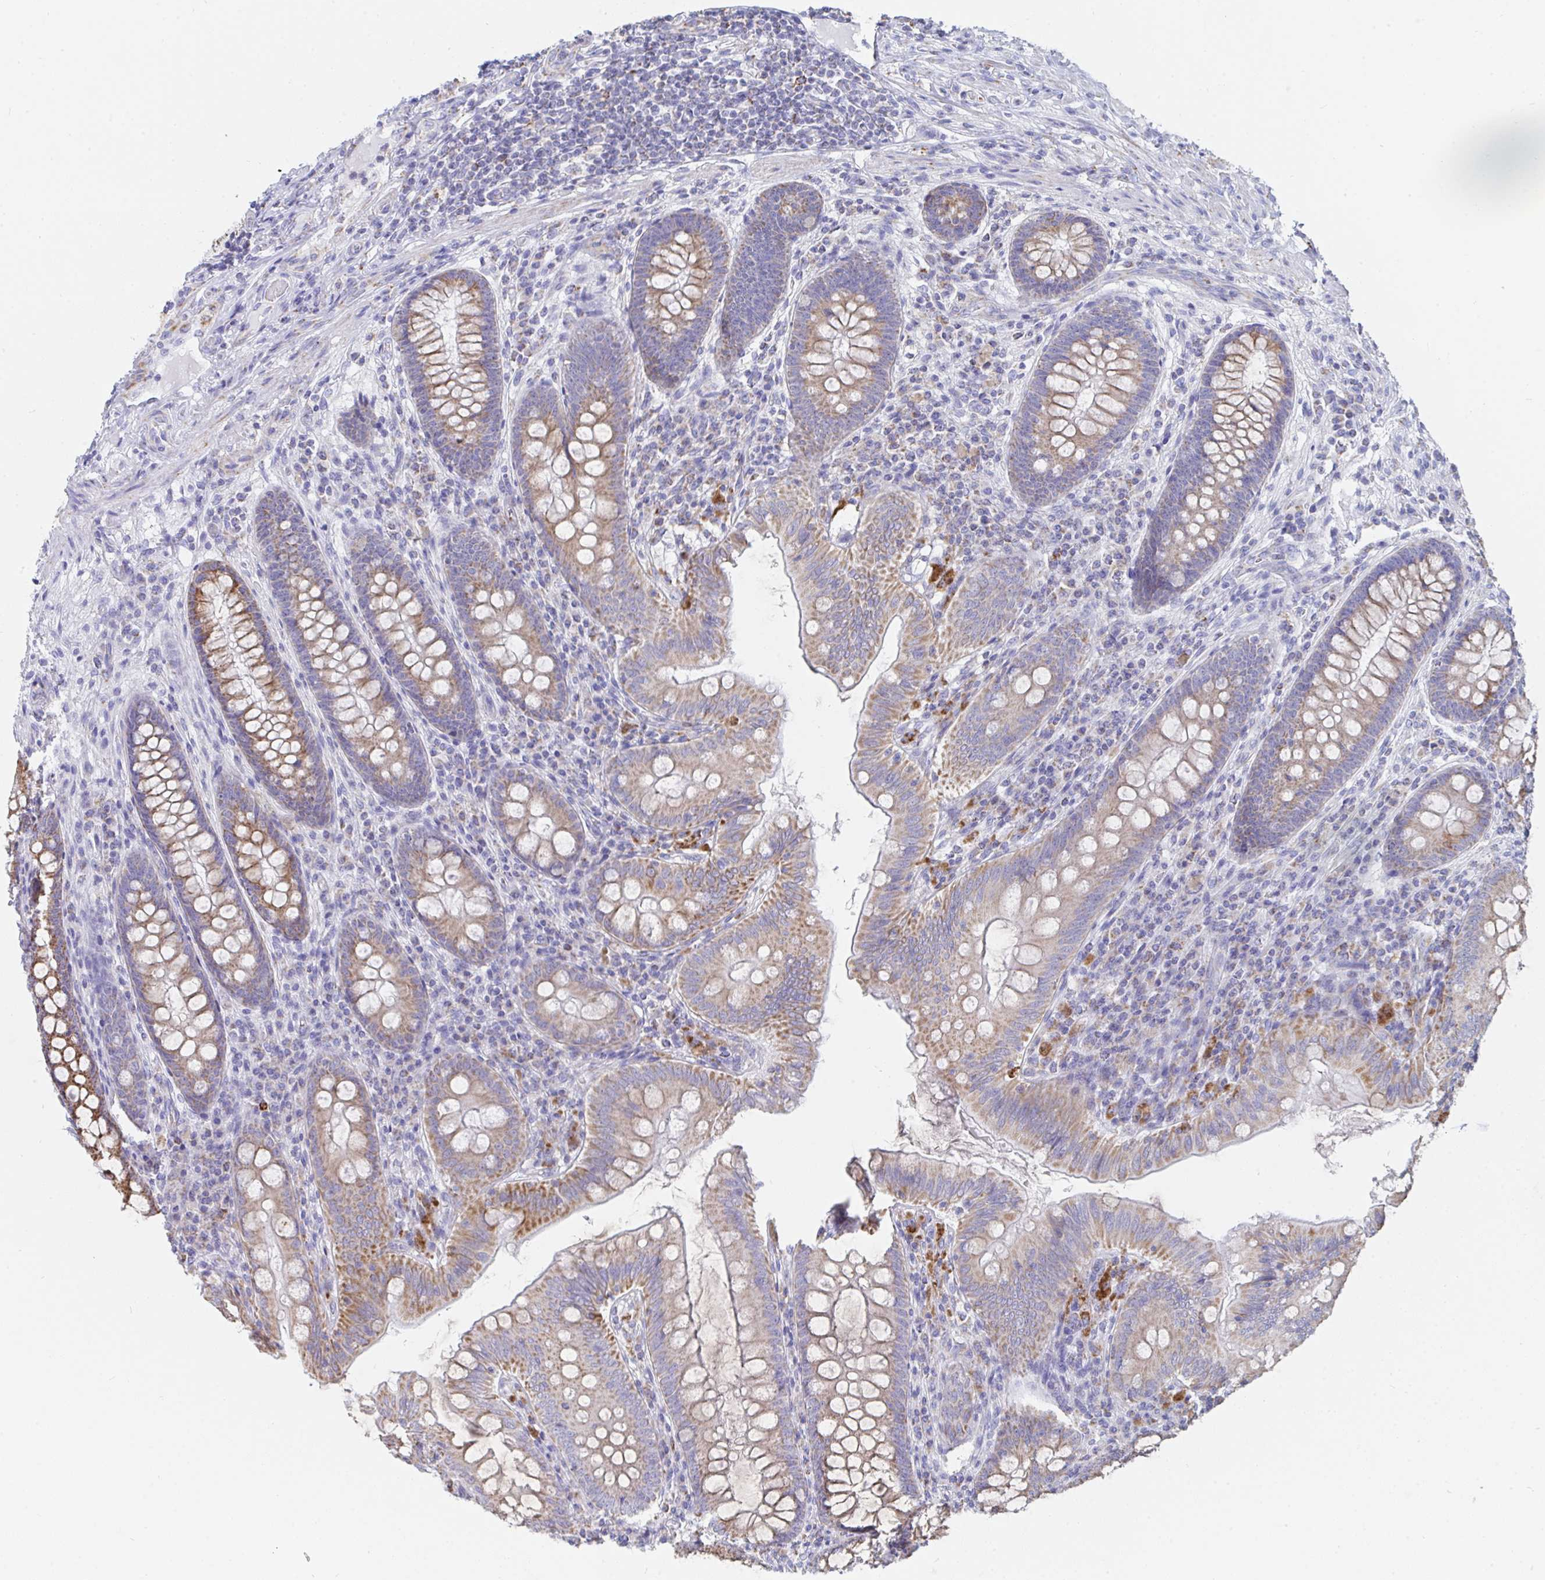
{"staining": {"intensity": "moderate", "quantity": ">75%", "location": "cytoplasmic/membranous"}, "tissue": "appendix", "cell_type": "Glandular cells", "image_type": "normal", "snomed": [{"axis": "morphology", "description": "Normal tissue, NOS"}, {"axis": "topography", "description": "Appendix"}], "caption": "The micrograph displays immunohistochemical staining of benign appendix. There is moderate cytoplasmic/membranous staining is seen in approximately >75% of glandular cells. (DAB = brown stain, brightfield microscopy at high magnification).", "gene": "AIFM1", "patient": {"sex": "male", "age": 71}}